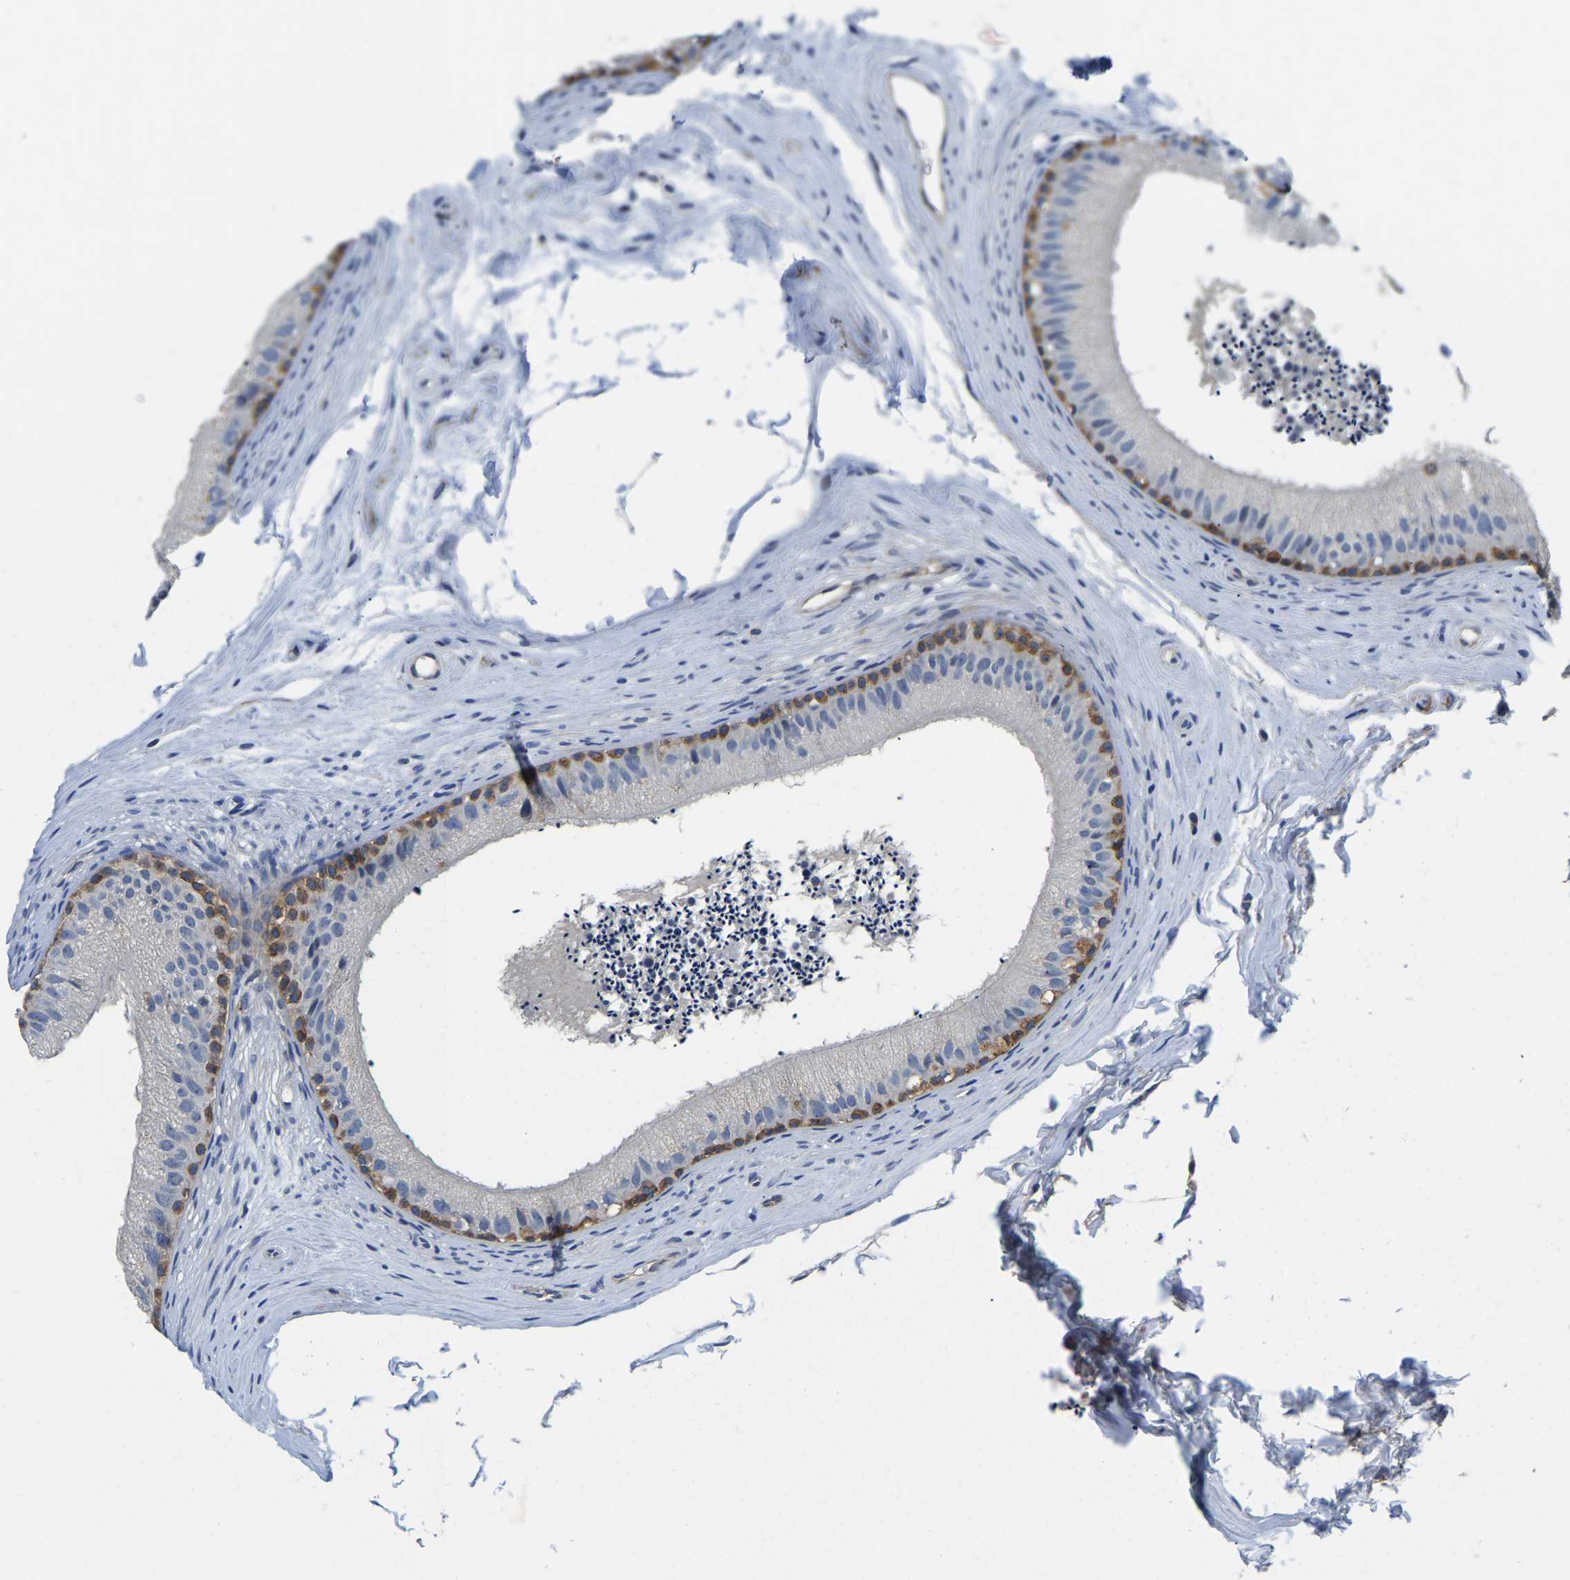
{"staining": {"intensity": "moderate", "quantity": "25%-75%", "location": "cytoplasmic/membranous"}, "tissue": "epididymis", "cell_type": "Glandular cells", "image_type": "normal", "snomed": [{"axis": "morphology", "description": "Normal tissue, NOS"}, {"axis": "topography", "description": "Epididymis"}], "caption": "Immunohistochemistry (IHC) photomicrograph of unremarkable epididymis stained for a protein (brown), which reveals medium levels of moderate cytoplasmic/membranous expression in approximately 25%-75% of glandular cells.", "gene": "ITGA2", "patient": {"sex": "male", "age": 56}}